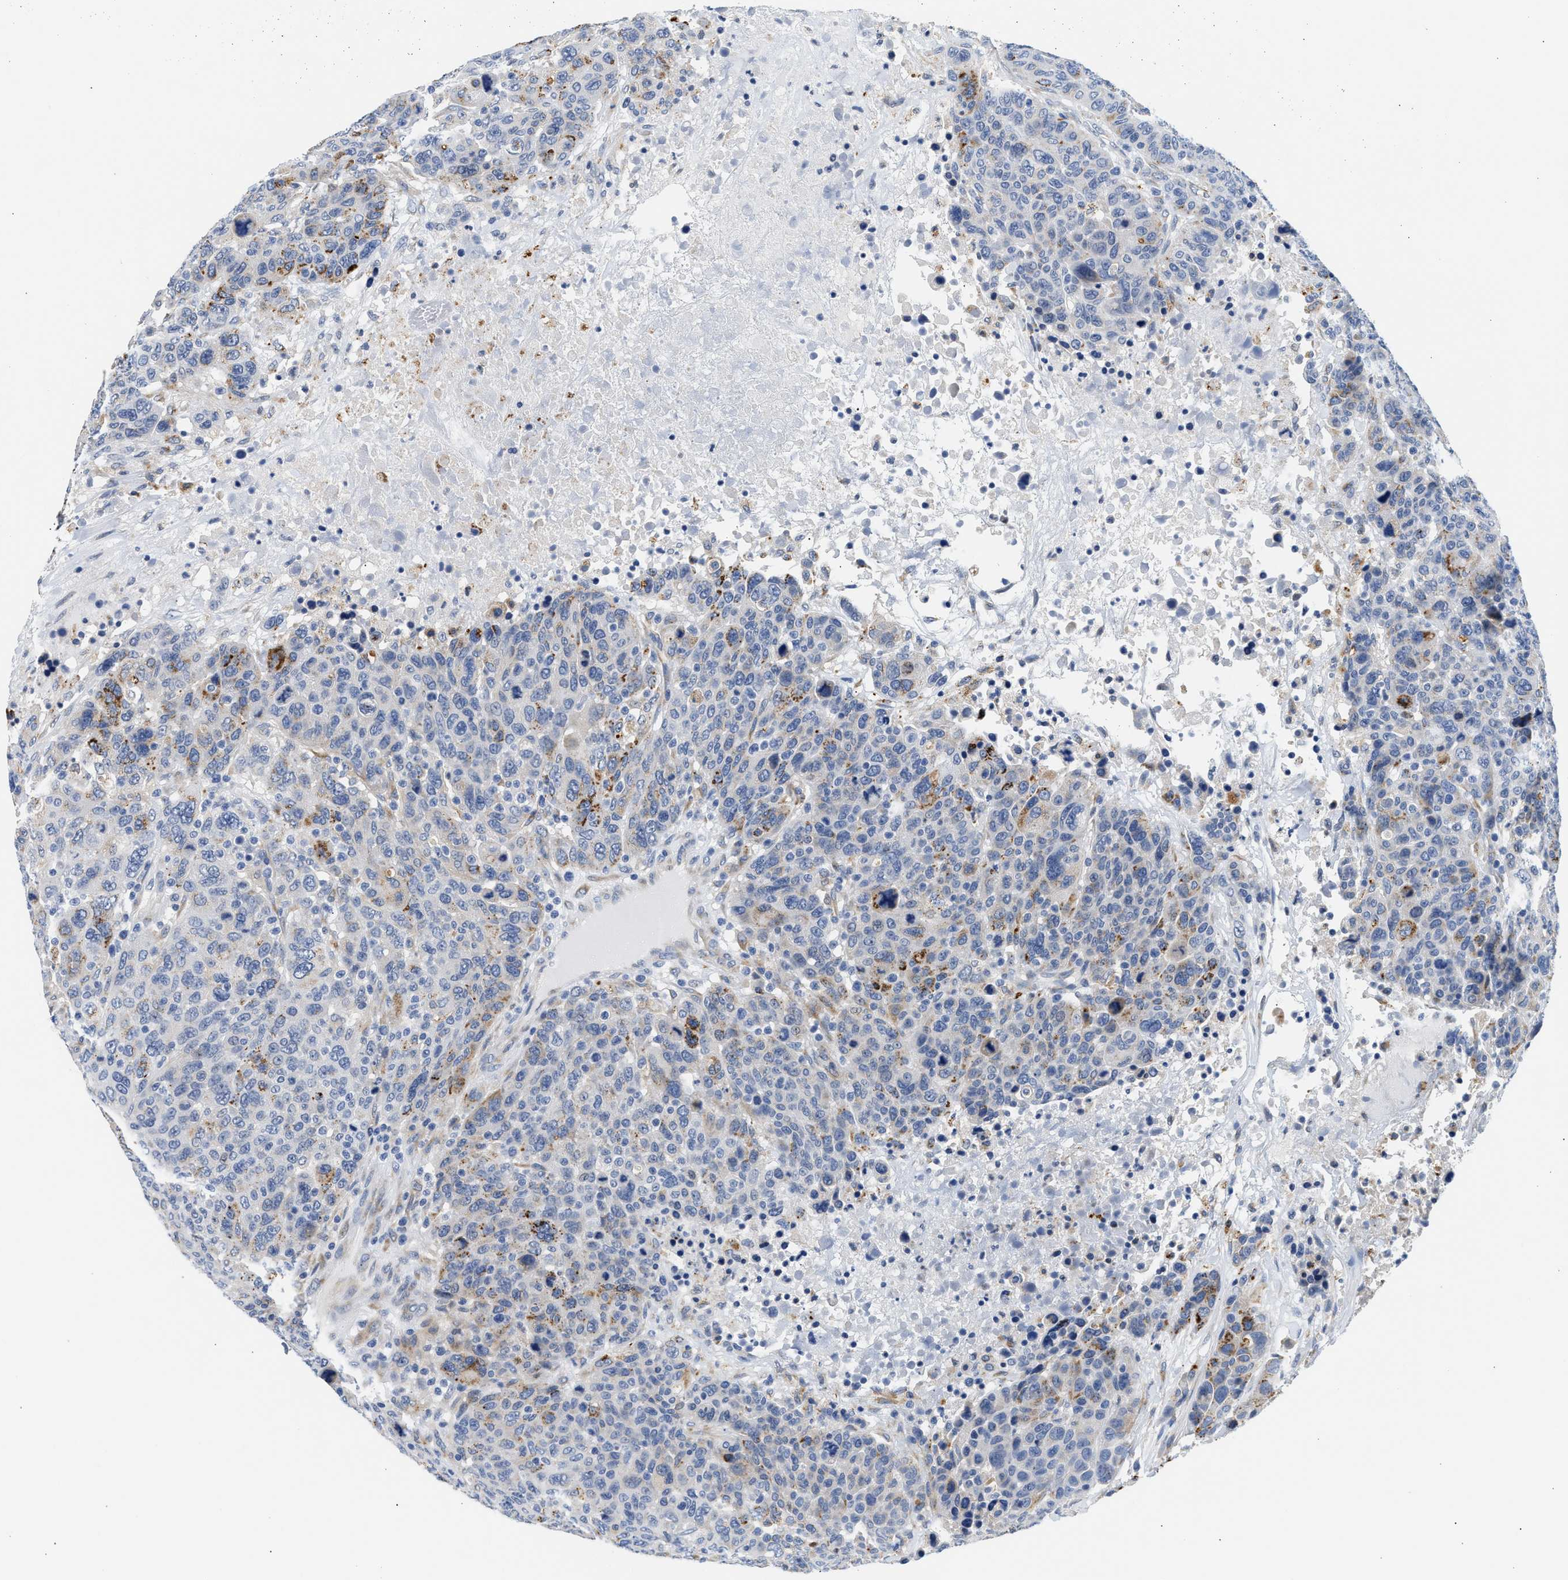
{"staining": {"intensity": "moderate", "quantity": "<25%", "location": "cytoplasmic/membranous"}, "tissue": "breast cancer", "cell_type": "Tumor cells", "image_type": "cancer", "snomed": [{"axis": "morphology", "description": "Duct carcinoma"}, {"axis": "topography", "description": "Breast"}], "caption": "Breast invasive ductal carcinoma stained with a brown dye exhibits moderate cytoplasmic/membranous positive positivity in about <25% of tumor cells.", "gene": "PPM1L", "patient": {"sex": "female", "age": 37}}